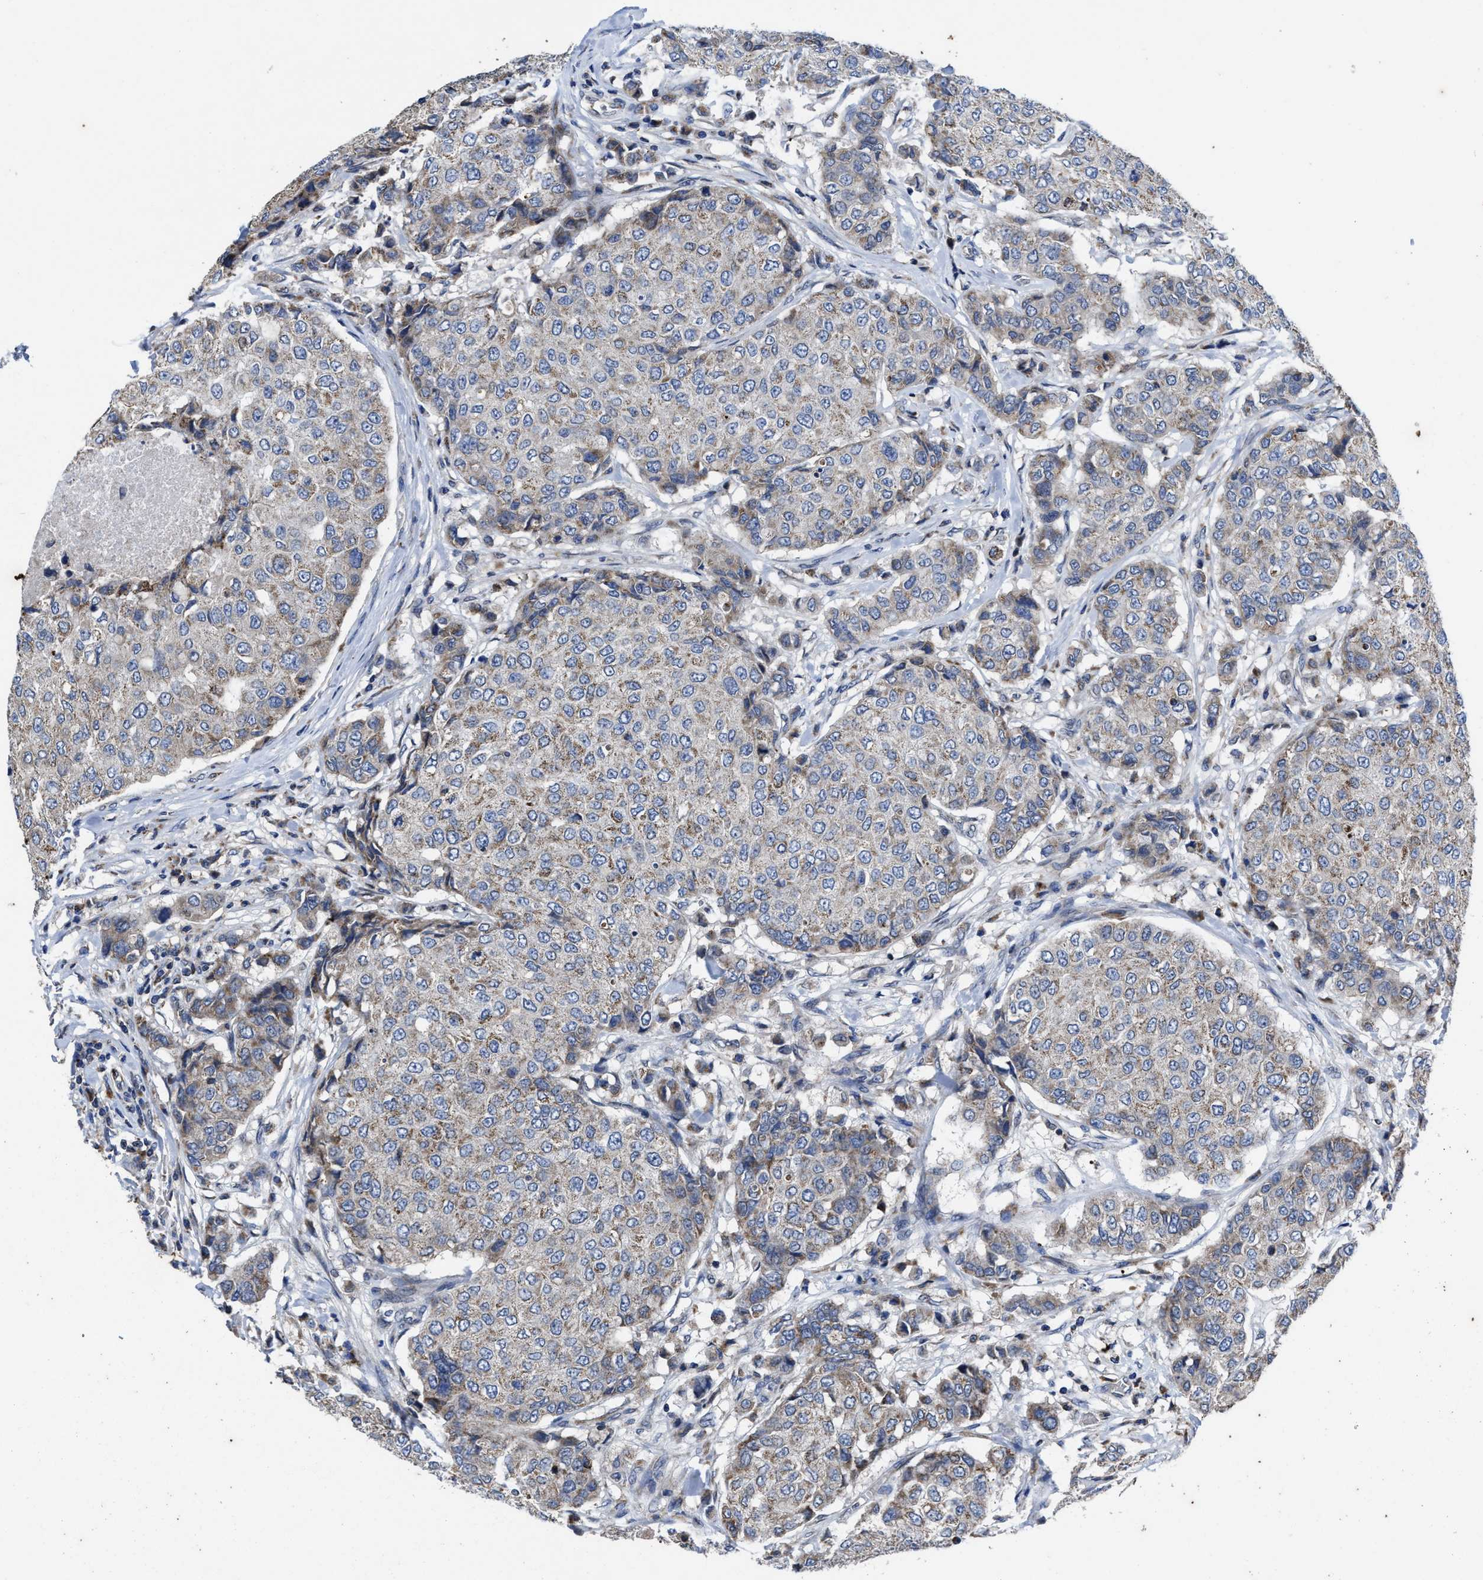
{"staining": {"intensity": "moderate", "quantity": "25%-75%", "location": "cytoplasmic/membranous"}, "tissue": "breast cancer", "cell_type": "Tumor cells", "image_type": "cancer", "snomed": [{"axis": "morphology", "description": "Duct carcinoma"}, {"axis": "topography", "description": "Breast"}], "caption": "The immunohistochemical stain shows moderate cytoplasmic/membranous staining in tumor cells of breast cancer tissue.", "gene": "CACNA1D", "patient": {"sex": "female", "age": 27}}